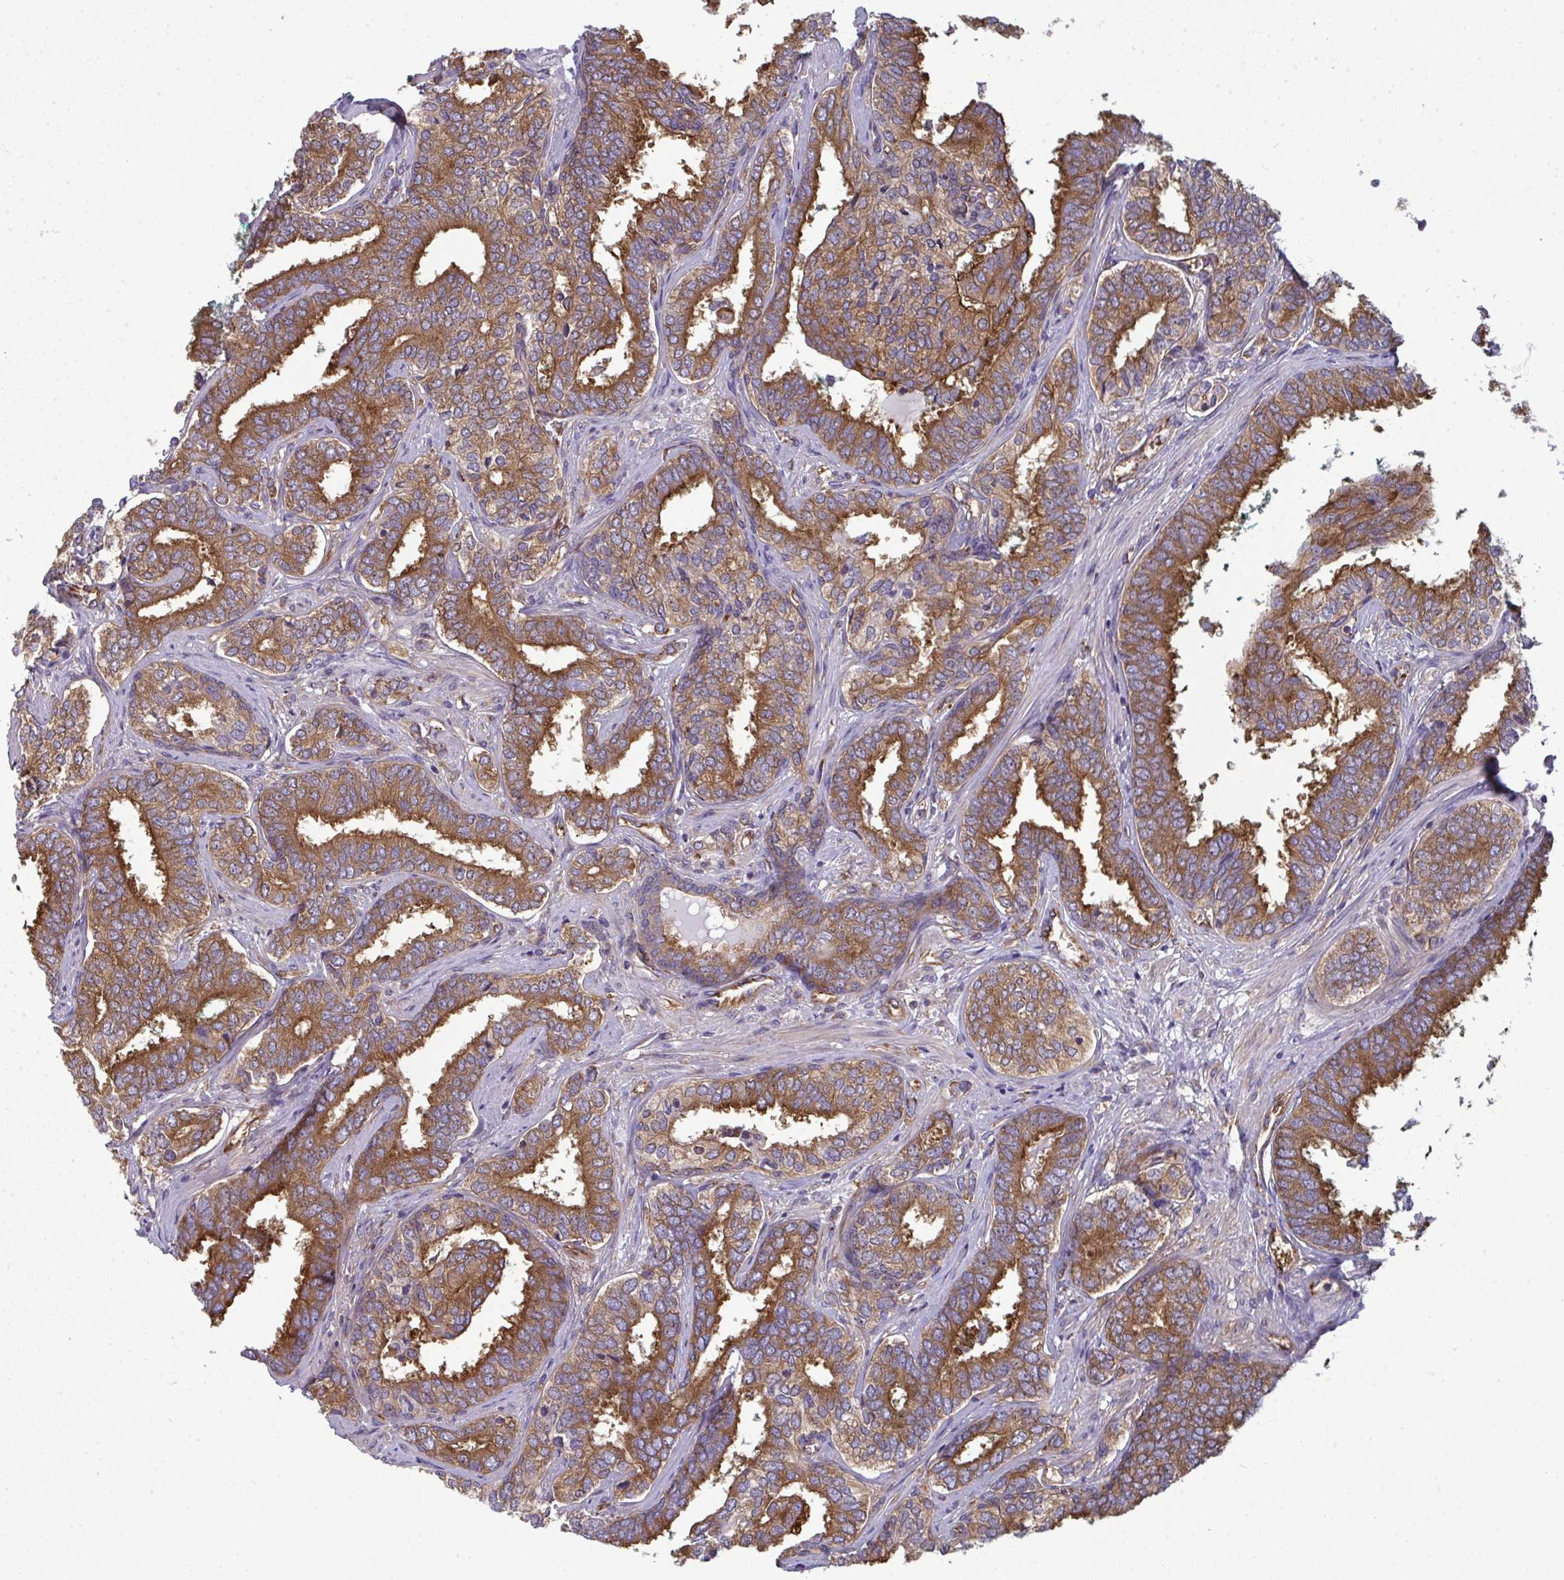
{"staining": {"intensity": "strong", "quantity": ">75%", "location": "cytoplasmic/membranous"}, "tissue": "prostate cancer", "cell_type": "Tumor cells", "image_type": "cancer", "snomed": [{"axis": "morphology", "description": "Adenocarcinoma, High grade"}, {"axis": "topography", "description": "Prostate"}], "caption": "The micrograph exhibits a brown stain indicating the presence of a protein in the cytoplasmic/membranous of tumor cells in adenocarcinoma (high-grade) (prostate). The staining was performed using DAB (3,3'-diaminobenzidine) to visualize the protein expression in brown, while the nuclei were stained in blue with hematoxylin (Magnification: 20x).", "gene": "DYNC1I2", "patient": {"sex": "male", "age": 72}}